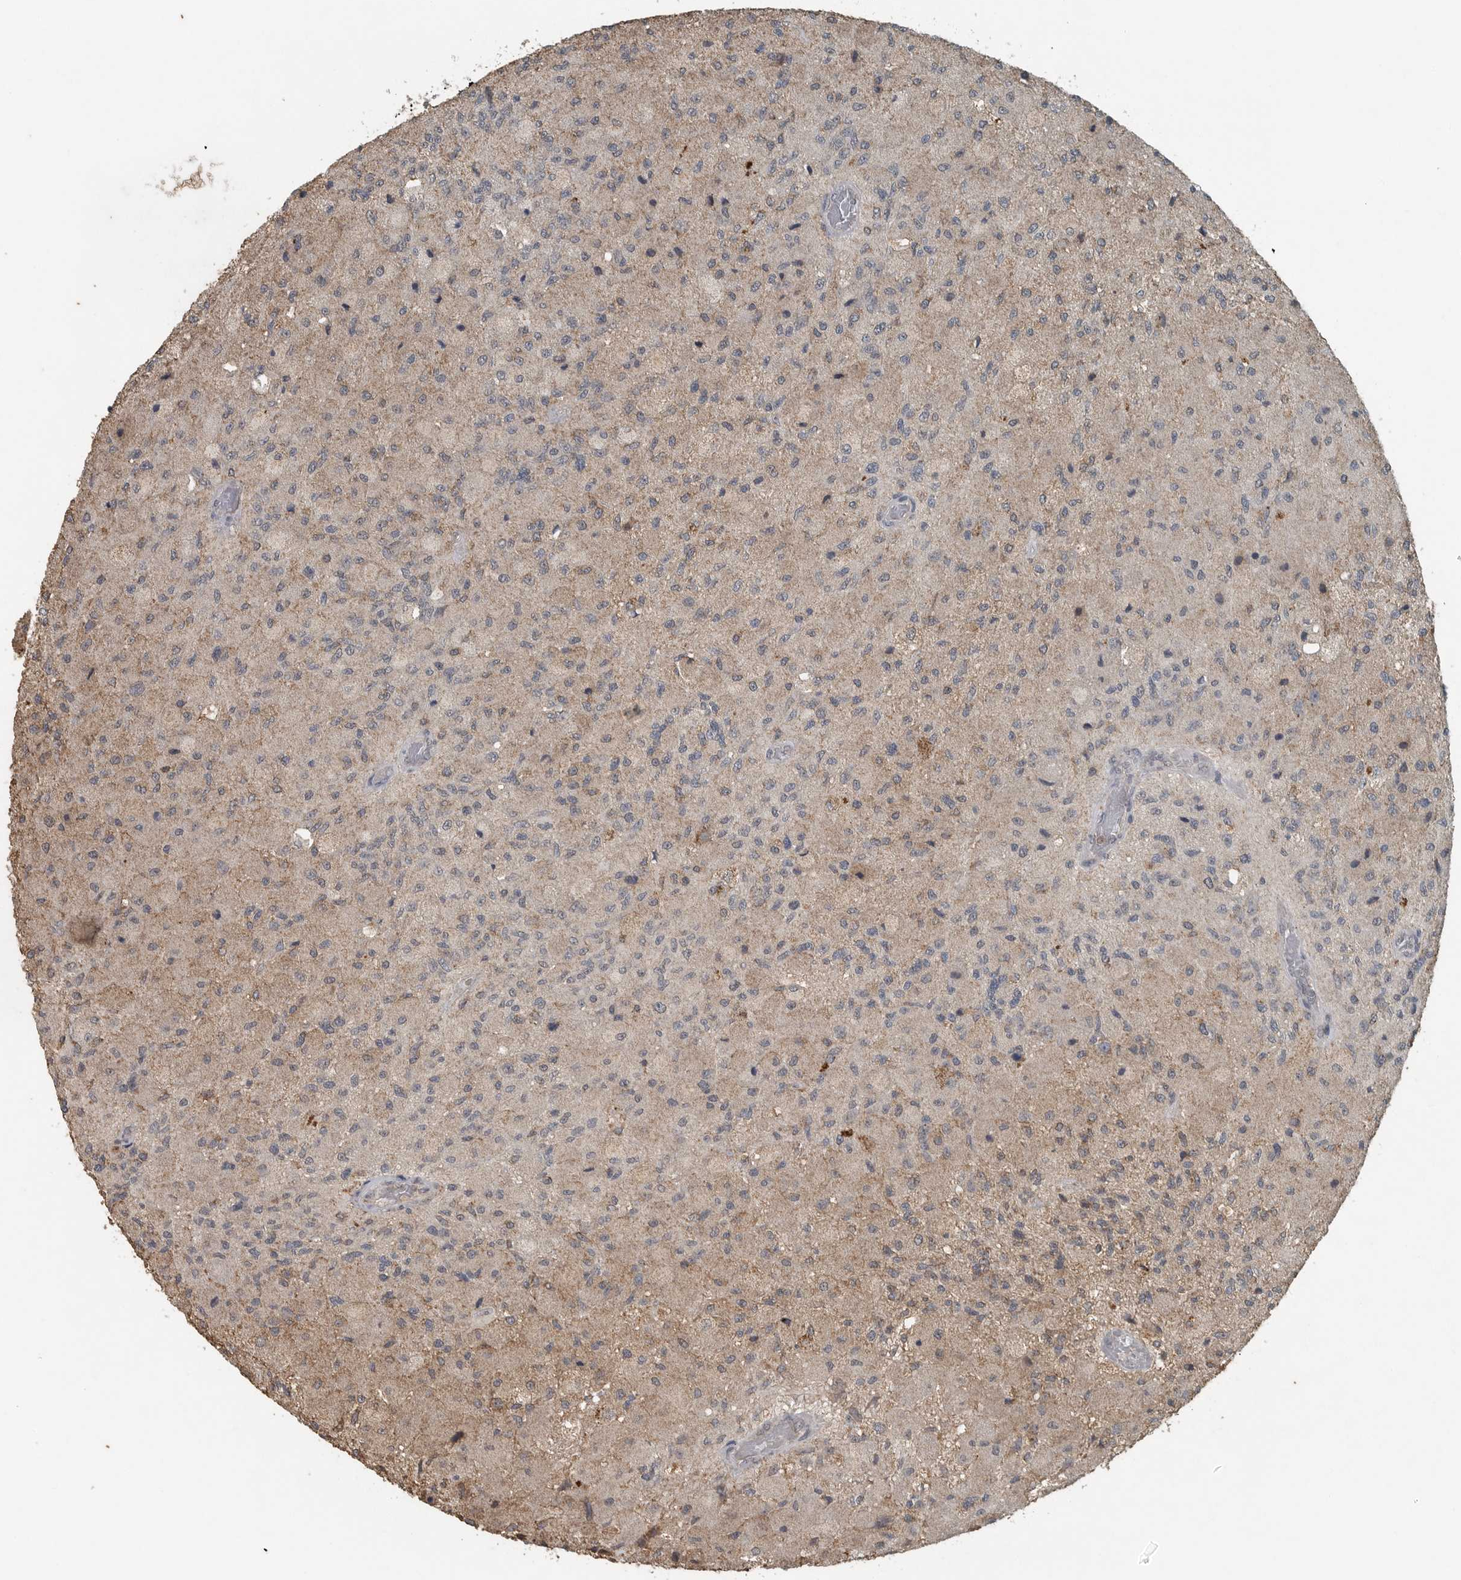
{"staining": {"intensity": "weak", "quantity": "<25%", "location": "cytoplasmic/membranous"}, "tissue": "glioma", "cell_type": "Tumor cells", "image_type": "cancer", "snomed": [{"axis": "morphology", "description": "Normal tissue, NOS"}, {"axis": "morphology", "description": "Glioma, malignant, High grade"}, {"axis": "topography", "description": "Cerebral cortex"}], "caption": "A micrograph of human malignant glioma (high-grade) is negative for staining in tumor cells. (Immunohistochemistry, brightfield microscopy, high magnification).", "gene": "IL6ST", "patient": {"sex": "male", "age": 77}}